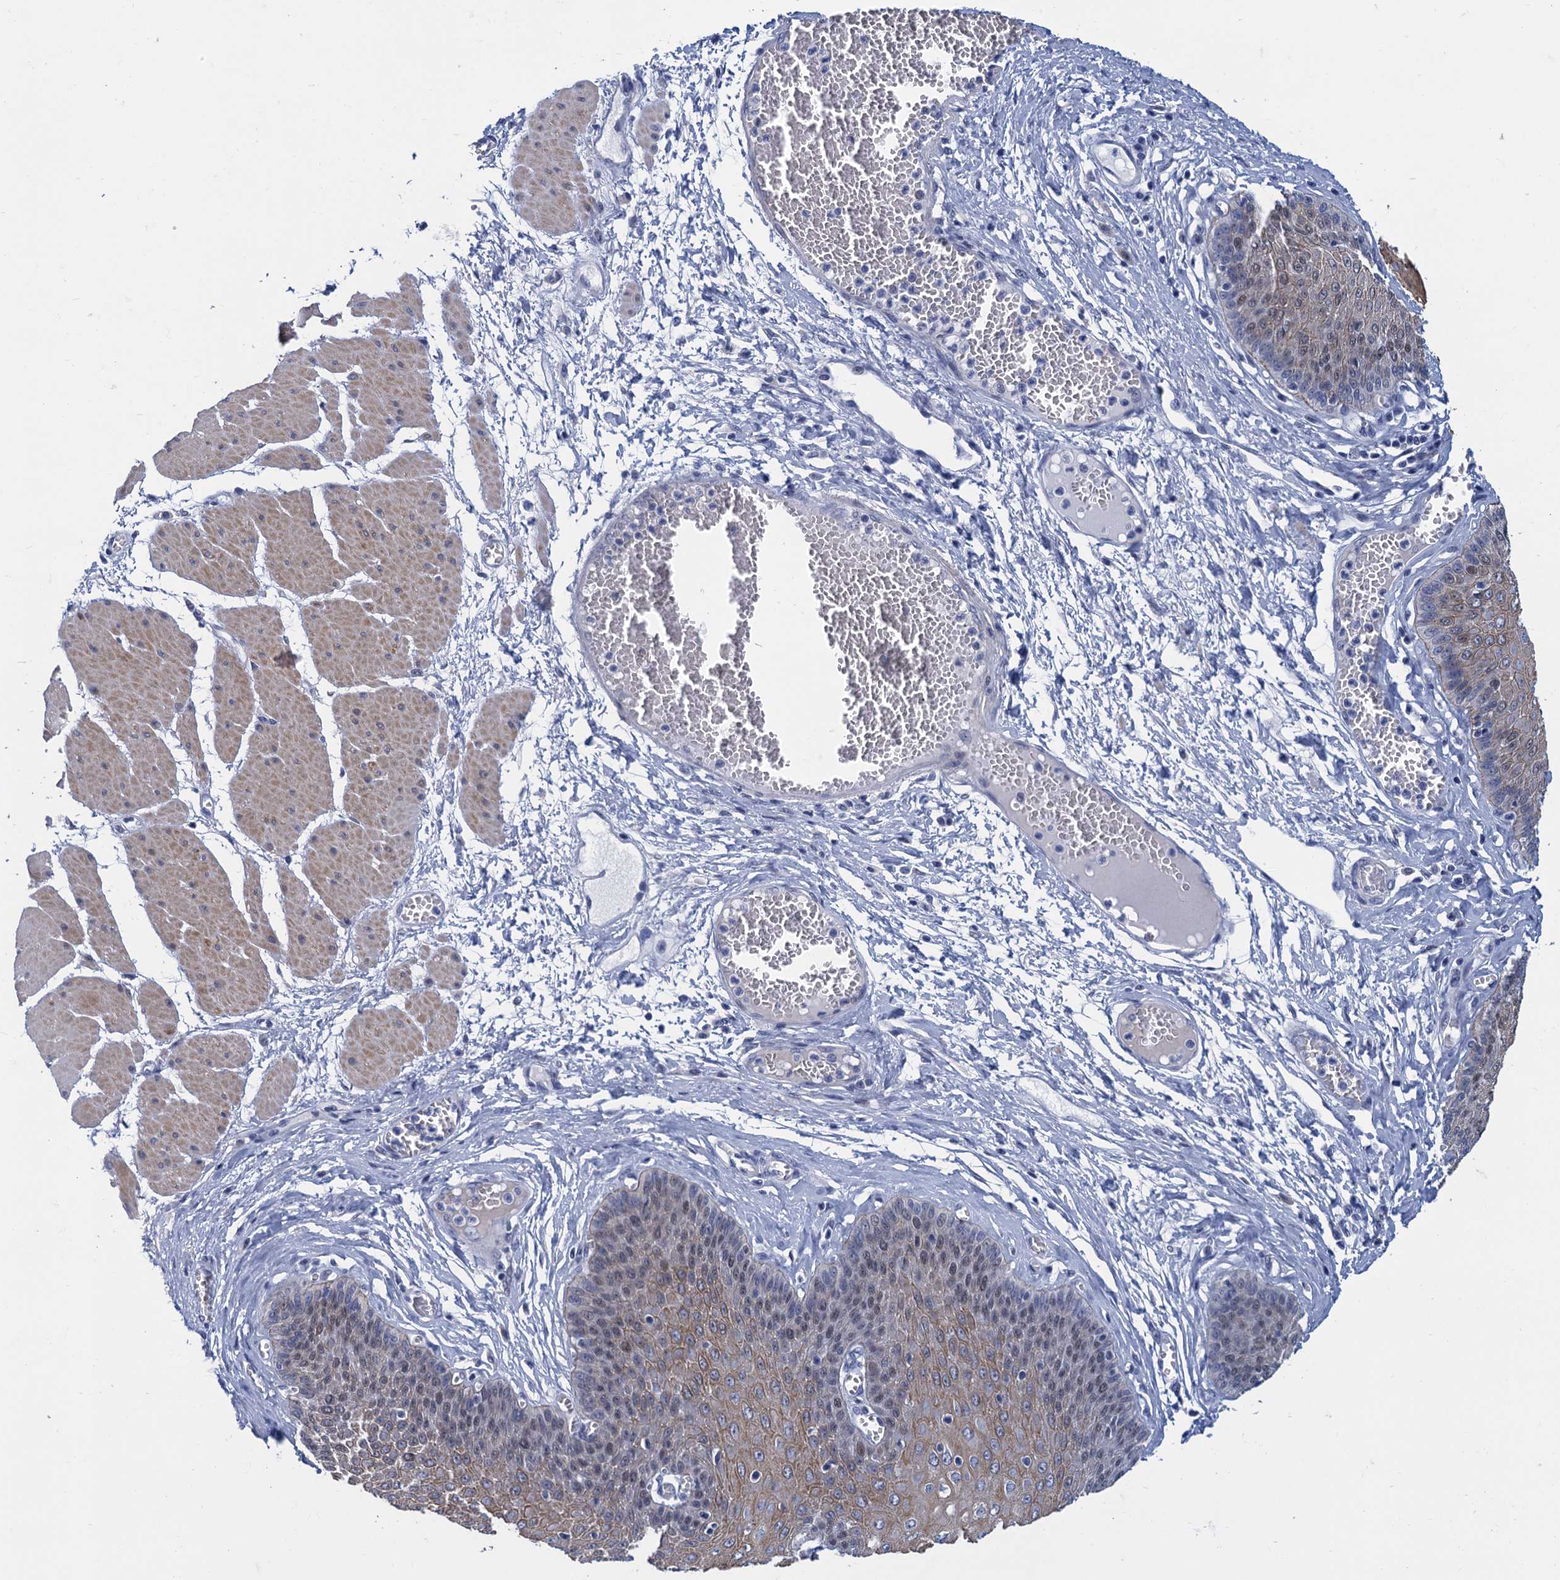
{"staining": {"intensity": "moderate", "quantity": "25%-75%", "location": "cytoplasmic/membranous,nuclear"}, "tissue": "esophagus", "cell_type": "Squamous epithelial cells", "image_type": "normal", "snomed": [{"axis": "morphology", "description": "Normal tissue, NOS"}, {"axis": "topography", "description": "Esophagus"}], "caption": "Moderate cytoplasmic/membranous,nuclear expression for a protein is seen in approximately 25%-75% of squamous epithelial cells of benign esophagus using IHC.", "gene": "GINS3", "patient": {"sex": "male", "age": 60}}